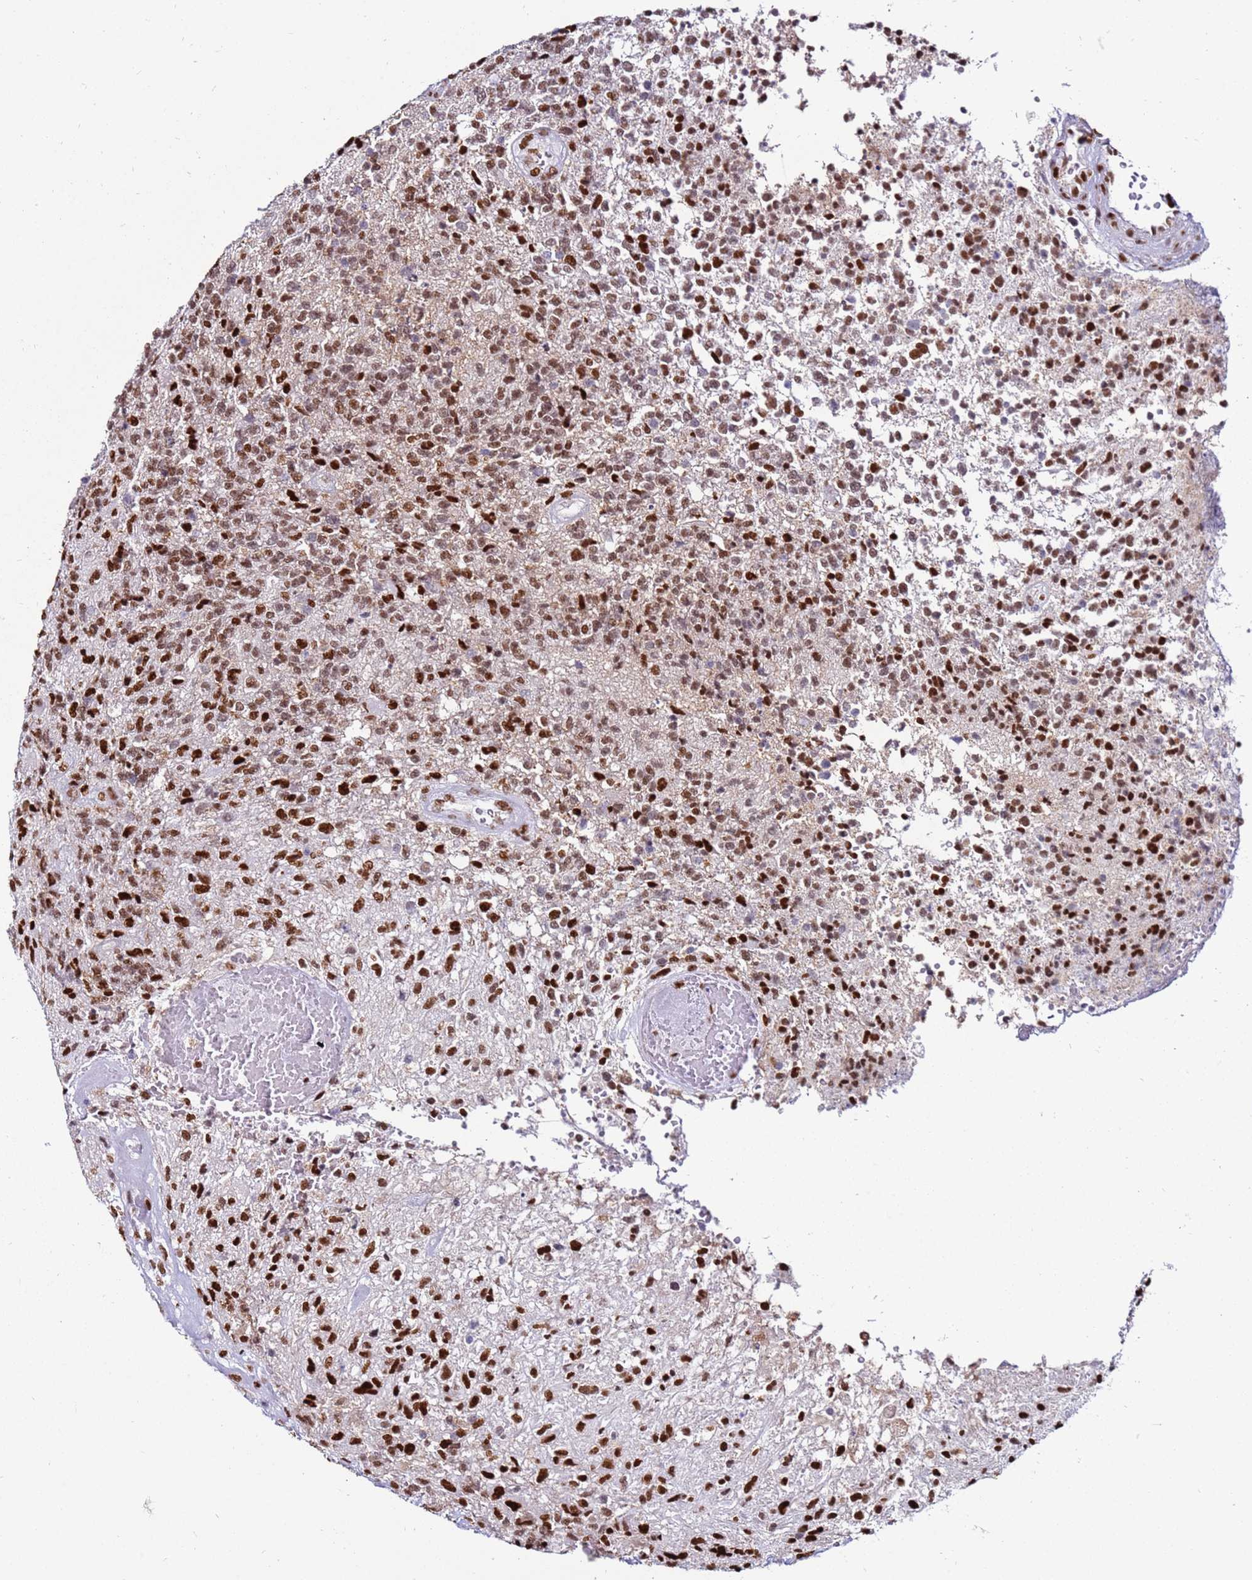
{"staining": {"intensity": "strong", "quantity": ">75%", "location": "nuclear"}, "tissue": "glioma", "cell_type": "Tumor cells", "image_type": "cancer", "snomed": [{"axis": "morphology", "description": "Glioma, malignant, High grade"}, {"axis": "topography", "description": "Brain"}], "caption": "Immunohistochemistry (IHC) (DAB (3,3'-diaminobenzidine)) staining of malignant glioma (high-grade) demonstrates strong nuclear protein positivity in about >75% of tumor cells. The staining was performed using DAB, with brown indicating positive protein expression. Nuclei are stained blue with hematoxylin.", "gene": "KPNA4", "patient": {"sex": "male", "age": 56}}